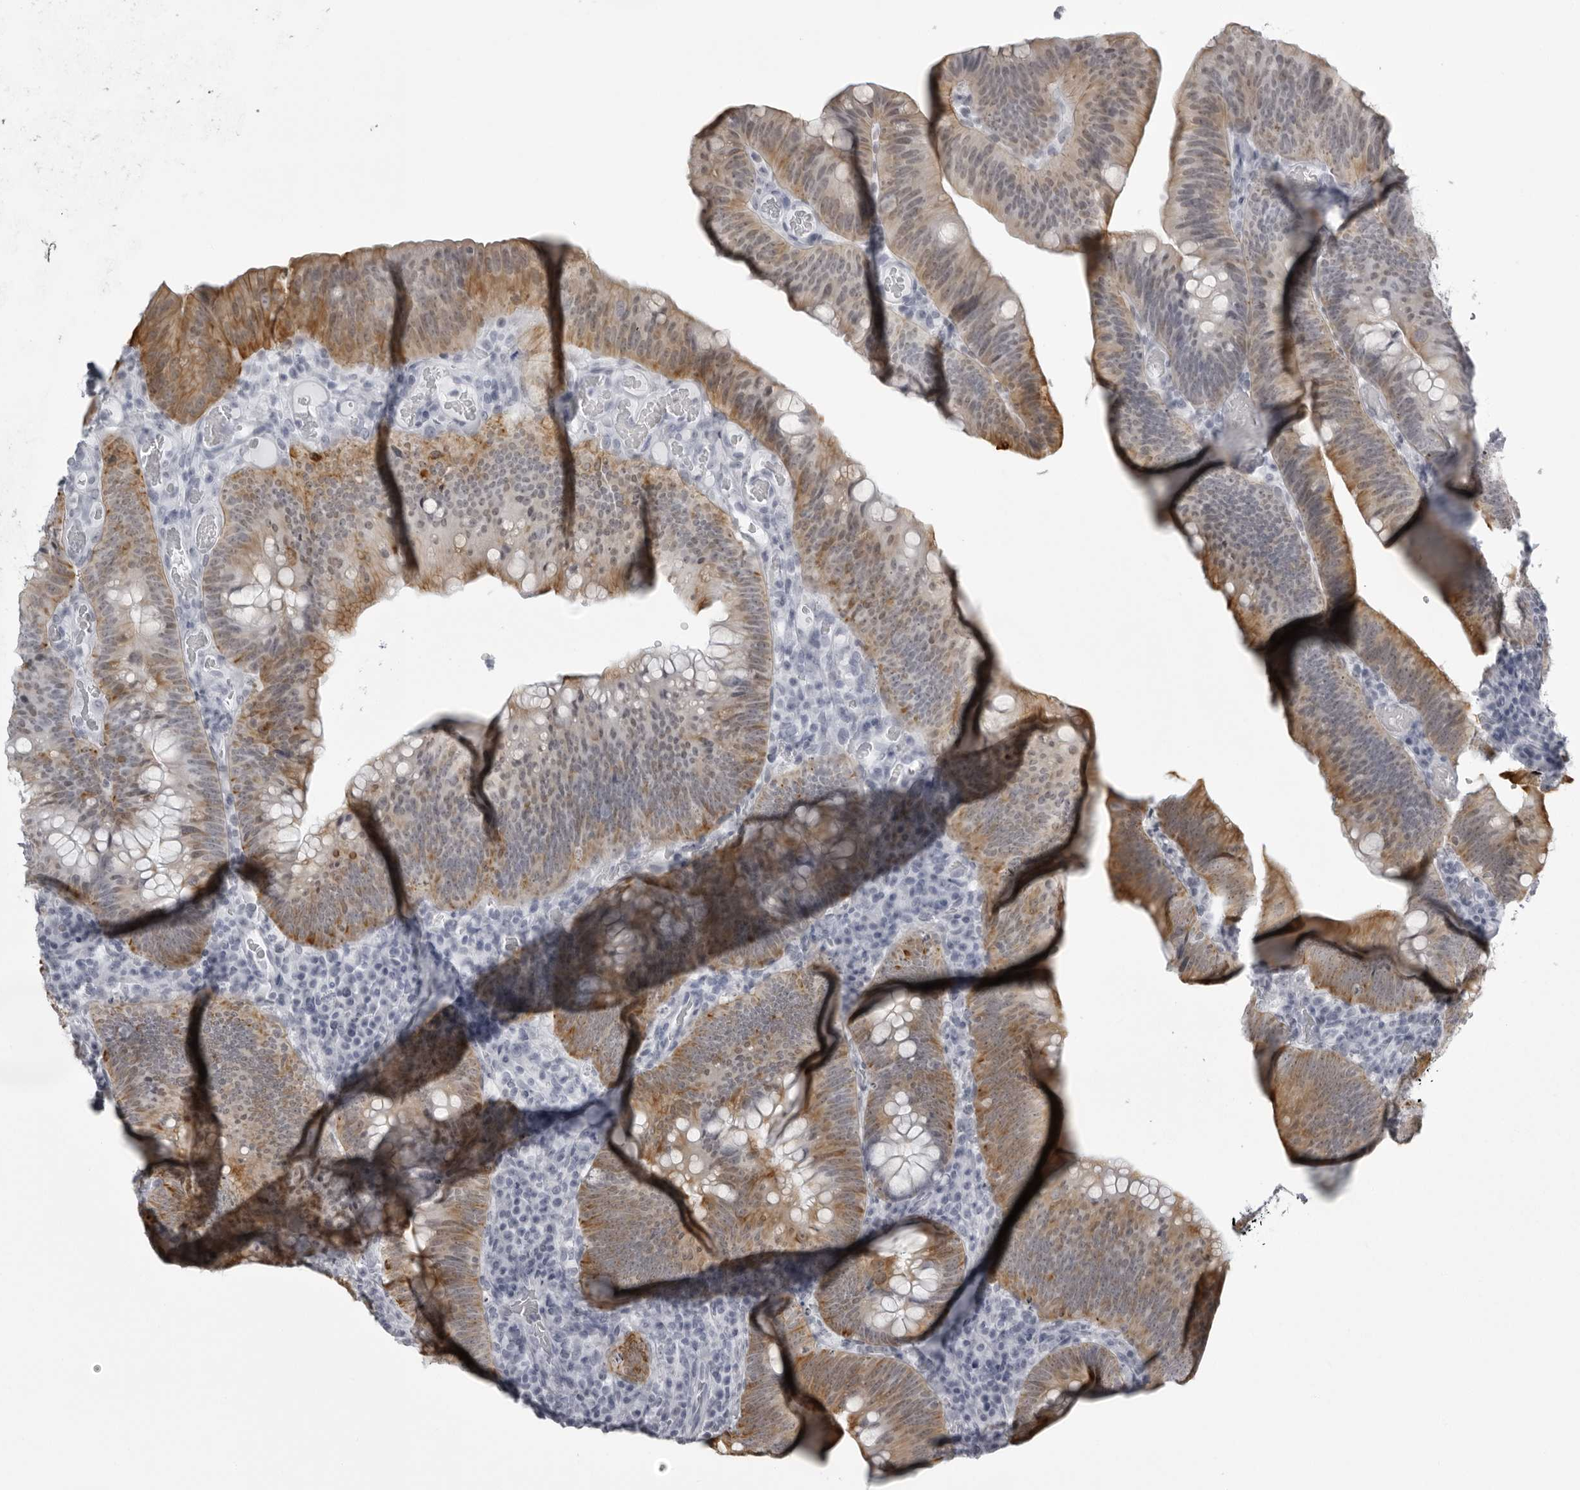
{"staining": {"intensity": "moderate", "quantity": ">75%", "location": "cytoplasmic/membranous"}, "tissue": "colorectal cancer", "cell_type": "Tumor cells", "image_type": "cancer", "snomed": [{"axis": "morphology", "description": "Normal tissue, NOS"}, {"axis": "topography", "description": "Colon"}], "caption": "Moderate cytoplasmic/membranous staining for a protein is seen in approximately >75% of tumor cells of colorectal cancer using immunohistochemistry (IHC).", "gene": "UROD", "patient": {"sex": "female", "age": 82}}